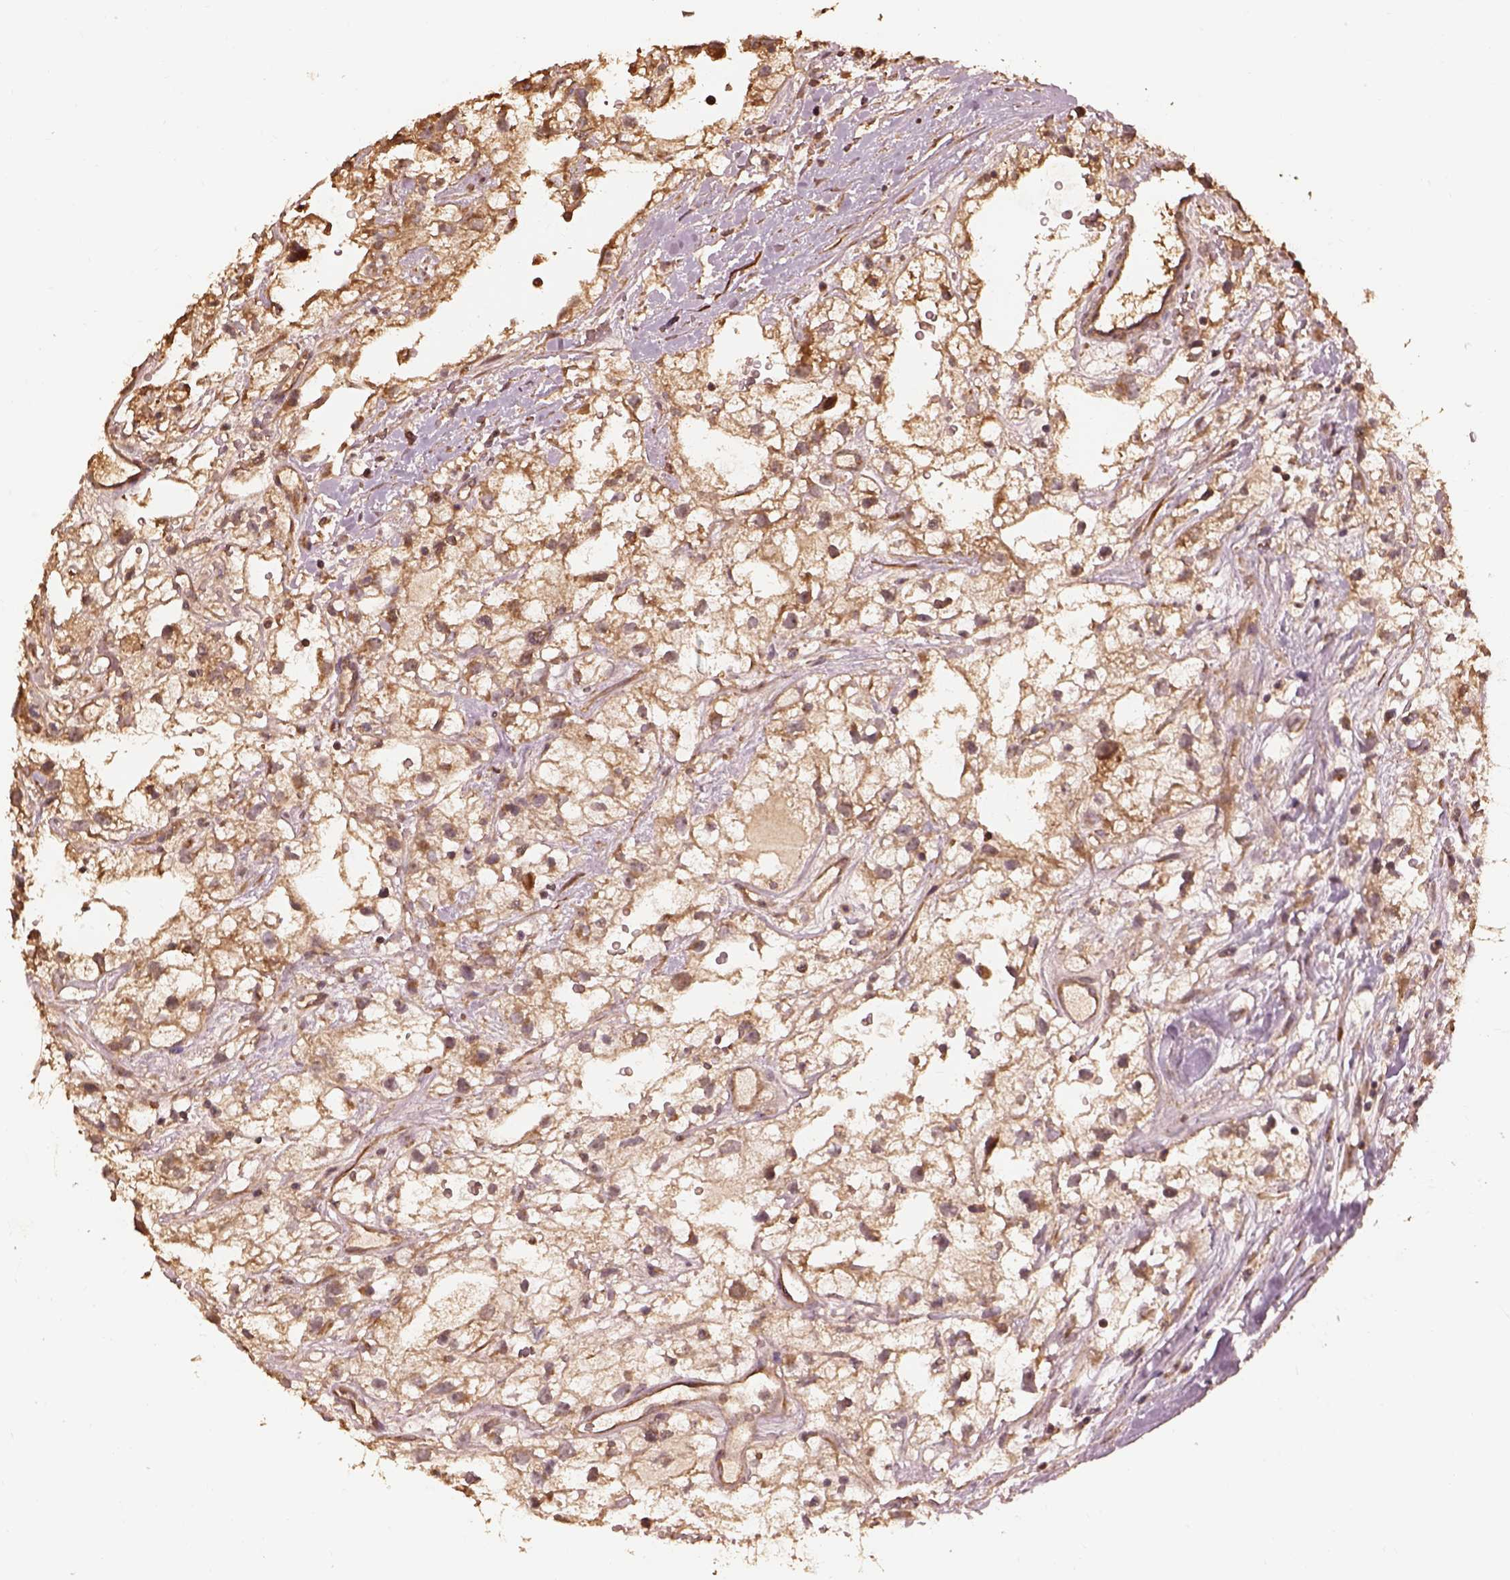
{"staining": {"intensity": "moderate", "quantity": ">75%", "location": "cytoplasmic/membranous"}, "tissue": "renal cancer", "cell_type": "Tumor cells", "image_type": "cancer", "snomed": [{"axis": "morphology", "description": "Adenocarcinoma, NOS"}, {"axis": "topography", "description": "Kidney"}], "caption": "This is an image of immunohistochemistry staining of renal cancer, which shows moderate expression in the cytoplasmic/membranous of tumor cells.", "gene": "METTL4", "patient": {"sex": "male", "age": 59}}